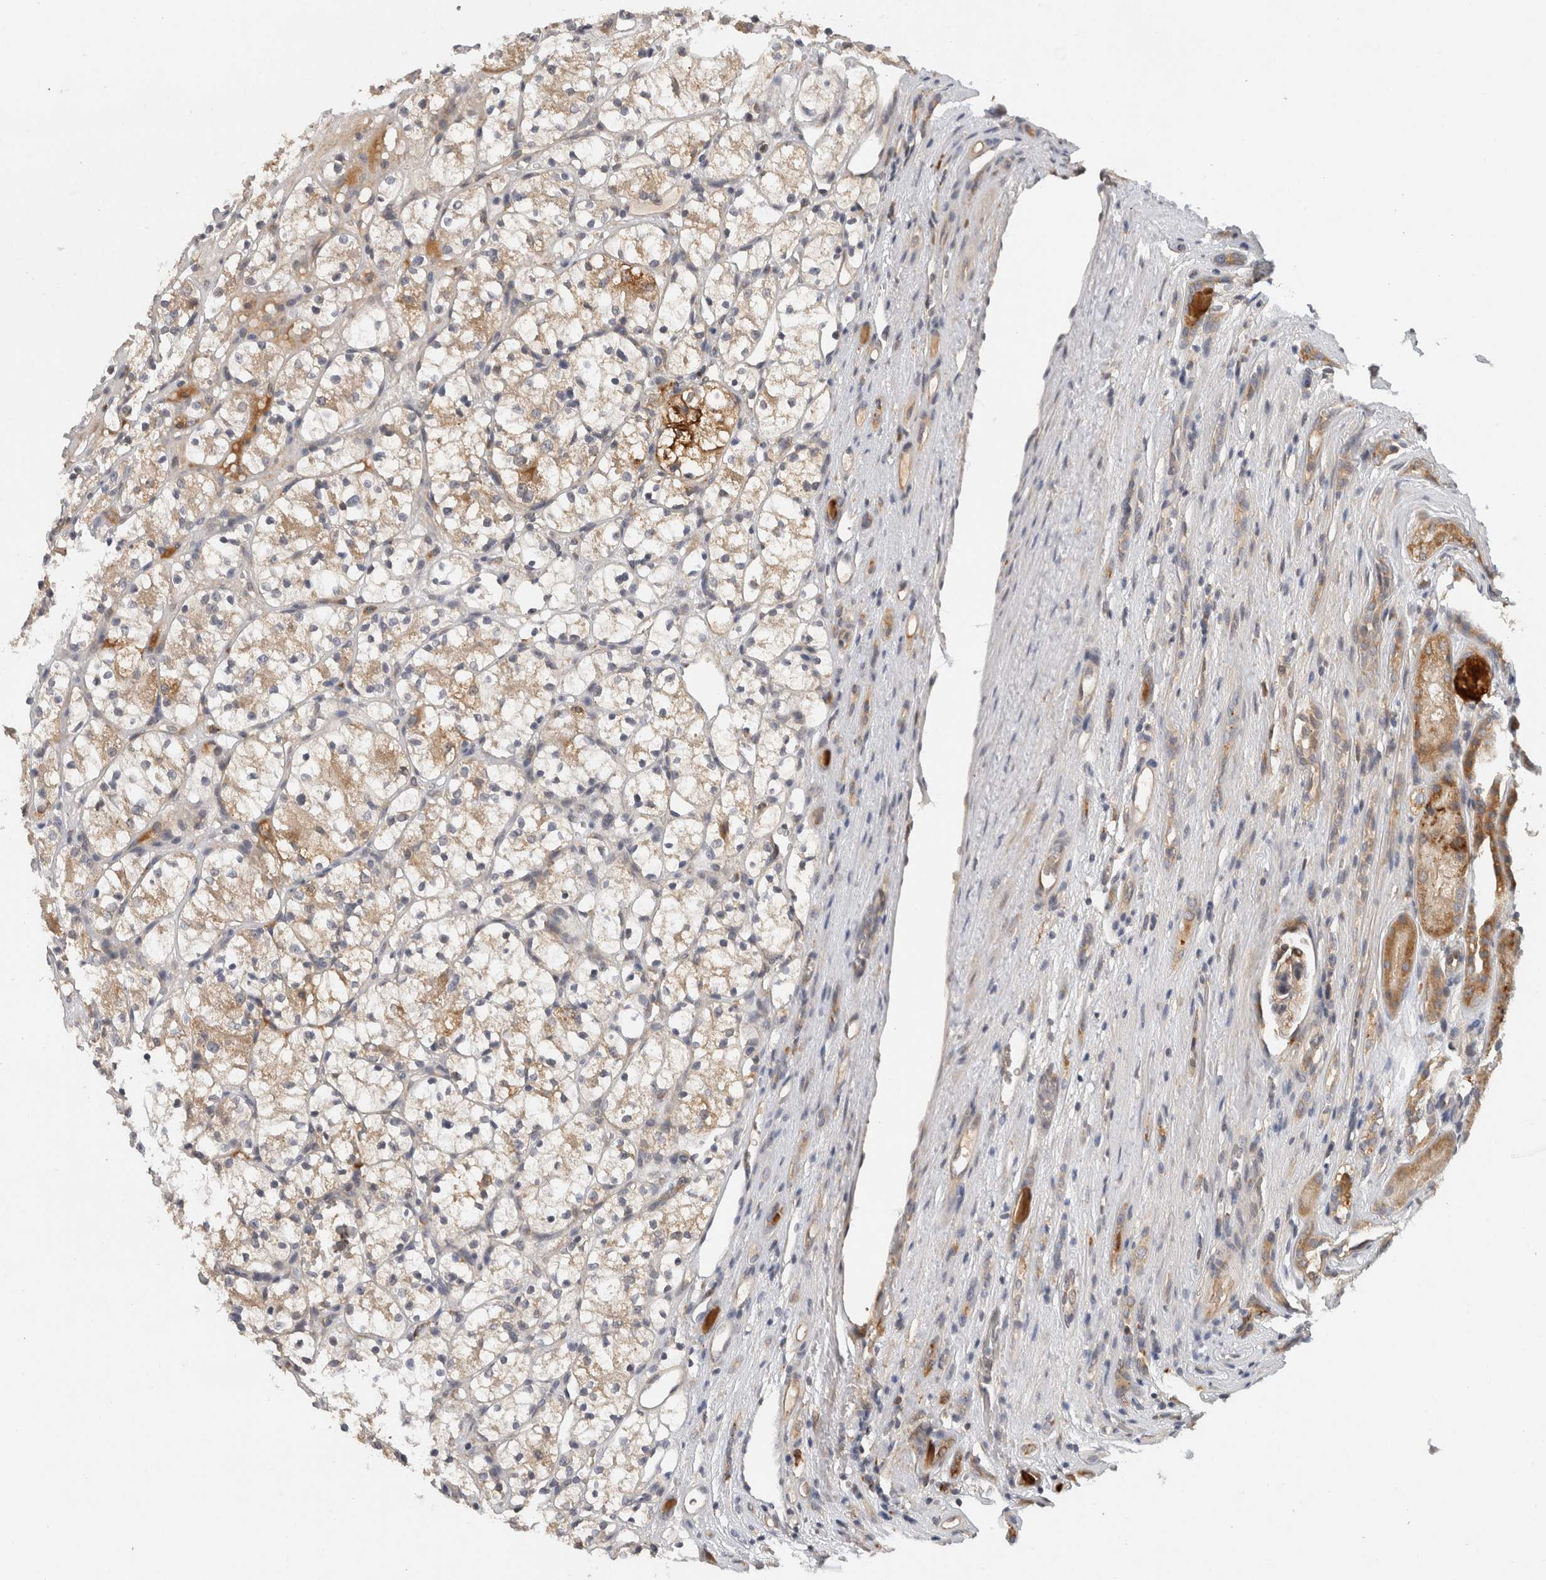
{"staining": {"intensity": "moderate", "quantity": "<25%", "location": "cytoplasmic/membranous"}, "tissue": "renal cancer", "cell_type": "Tumor cells", "image_type": "cancer", "snomed": [{"axis": "morphology", "description": "Adenocarcinoma, NOS"}, {"axis": "topography", "description": "Kidney"}], "caption": "The photomicrograph shows immunohistochemical staining of renal adenocarcinoma. There is moderate cytoplasmic/membranous staining is seen in about <25% of tumor cells.", "gene": "APOL2", "patient": {"sex": "female", "age": 60}}